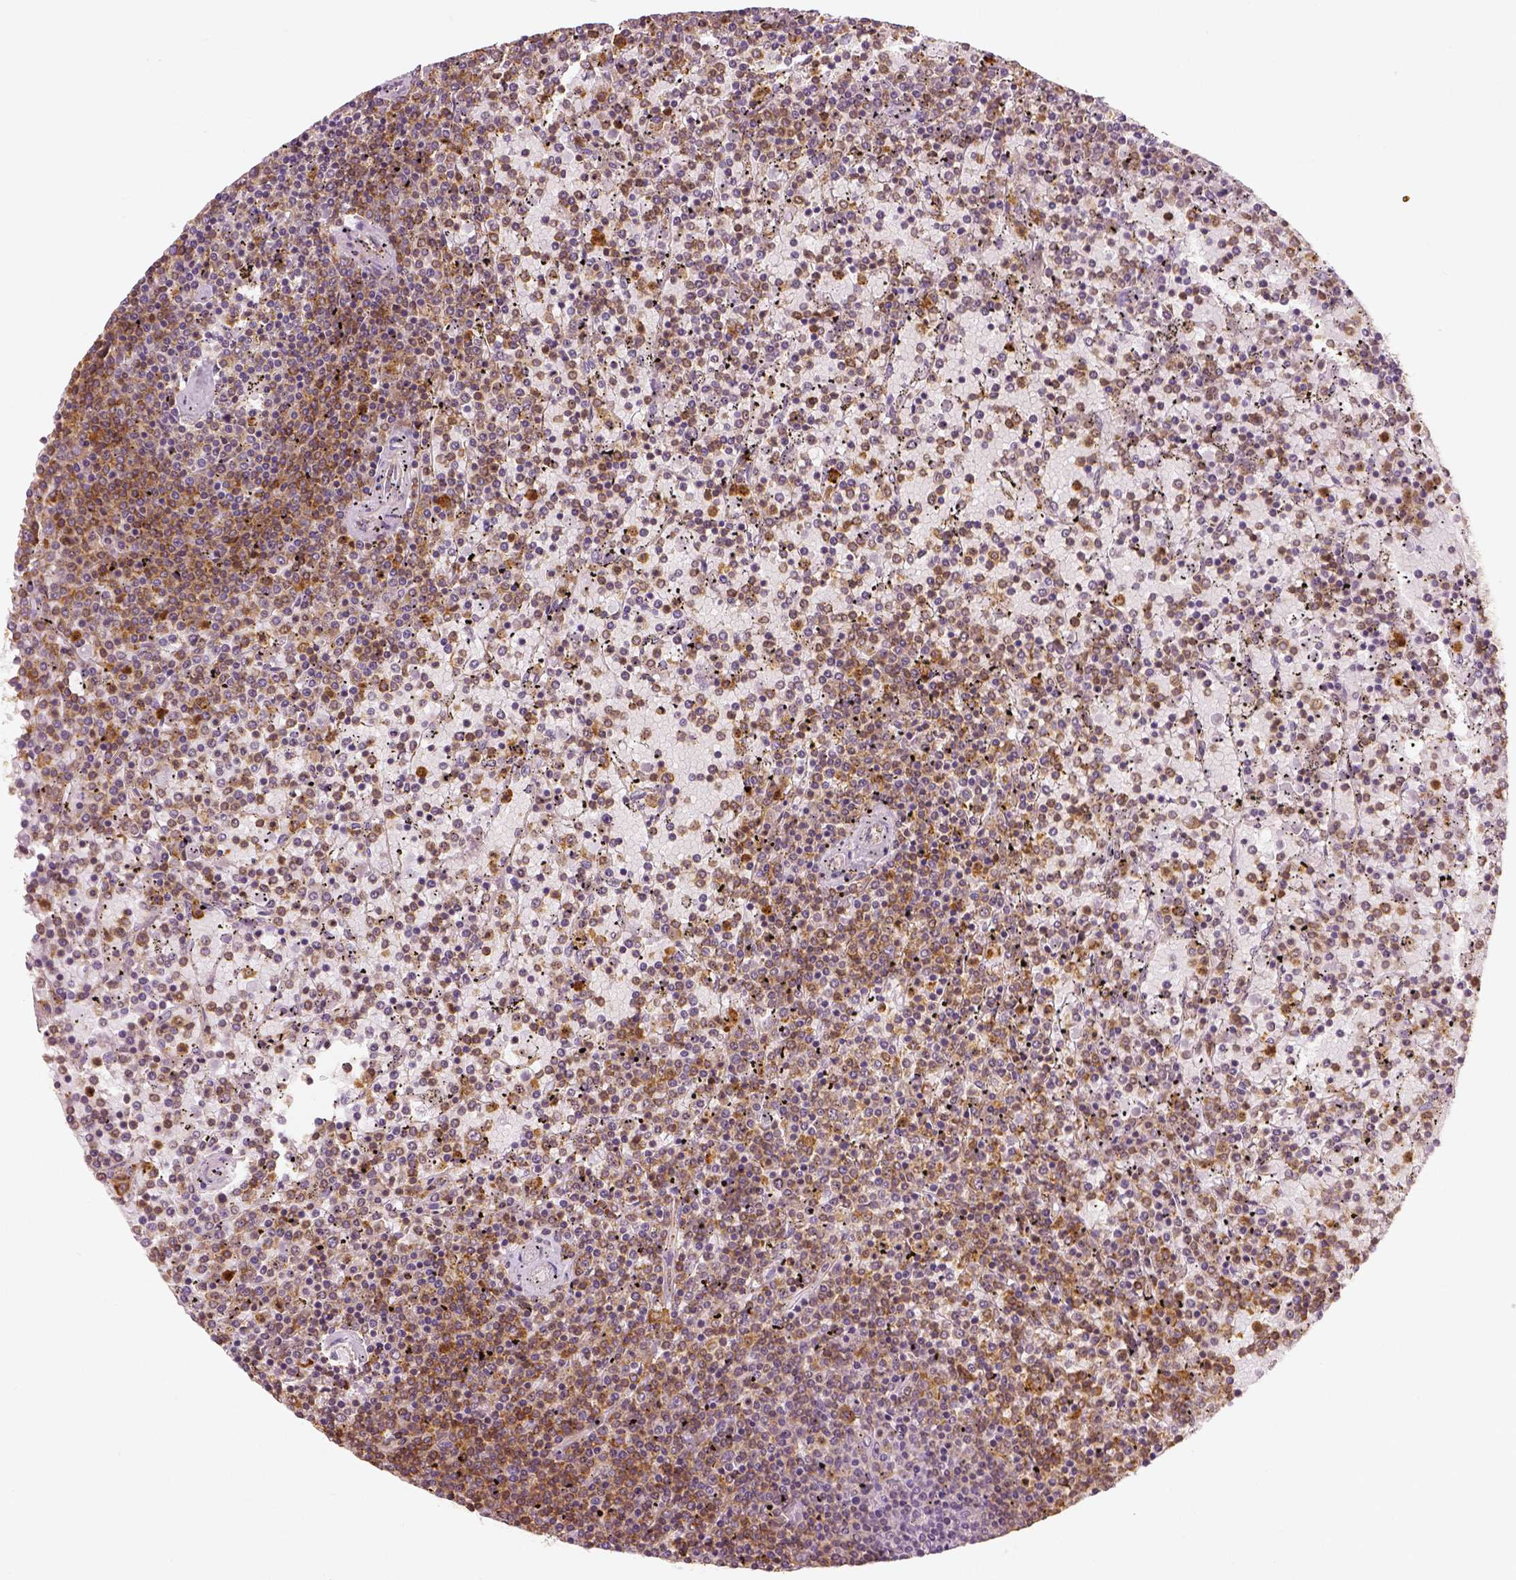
{"staining": {"intensity": "moderate", "quantity": ">75%", "location": "cytoplasmic/membranous"}, "tissue": "lymphoma", "cell_type": "Tumor cells", "image_type": "cancer", "snomed": [{"axis": "morphology", "description": "Malignant lymphoma, non-Hodgkin's type, Low grade"}, {"axis": "topography", "description": "Spleen"}], "caption": "Tumor cells exhibit medium levels of moderate cytoplasmic/membranous expression in about >75% of cells in low-grade malignant lymphoma, non-Hodgkin's type.", "gene": "PGAM5", "patient": {"sex": "female", "age": 77}}